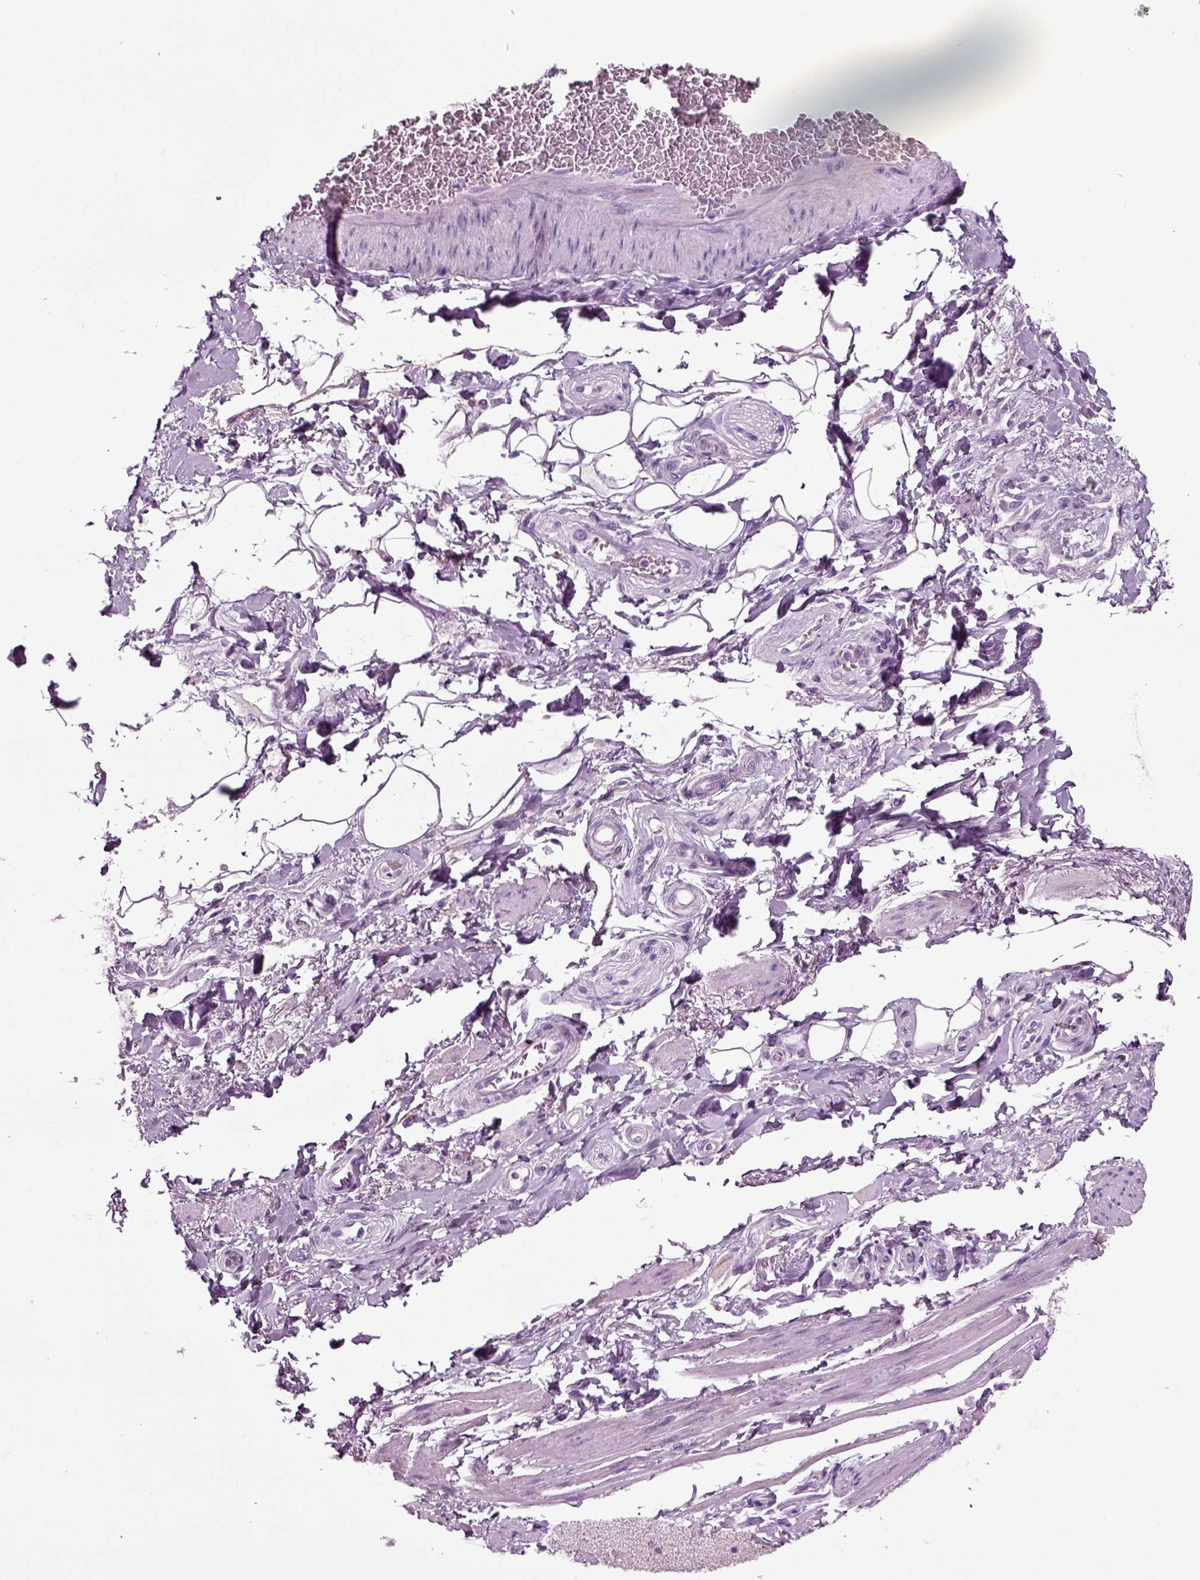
{"staining": {"intensity": "negative", "quantity": "none", "location": "none"}, "tissue": "adipose tissue", "cell_type": "Adipocytes", "image_type": "normal", "snomed": [{"axis": "morphology", "description": "Normal tissue, NOS"}, {"axis": "topography", "description": "Skeletal muscle"}, {"axis": "topography", "description": "Anal"}, {"axis": "topography", "description": "Peripheral nerve tissue"}], "caption": "This is an immunohistochemistry histopathology image of benign human adipose tissue. There is no positivity in adipocytes.", "gene": "DNAH10", "patient": {"sex": "male", "age": 53}}